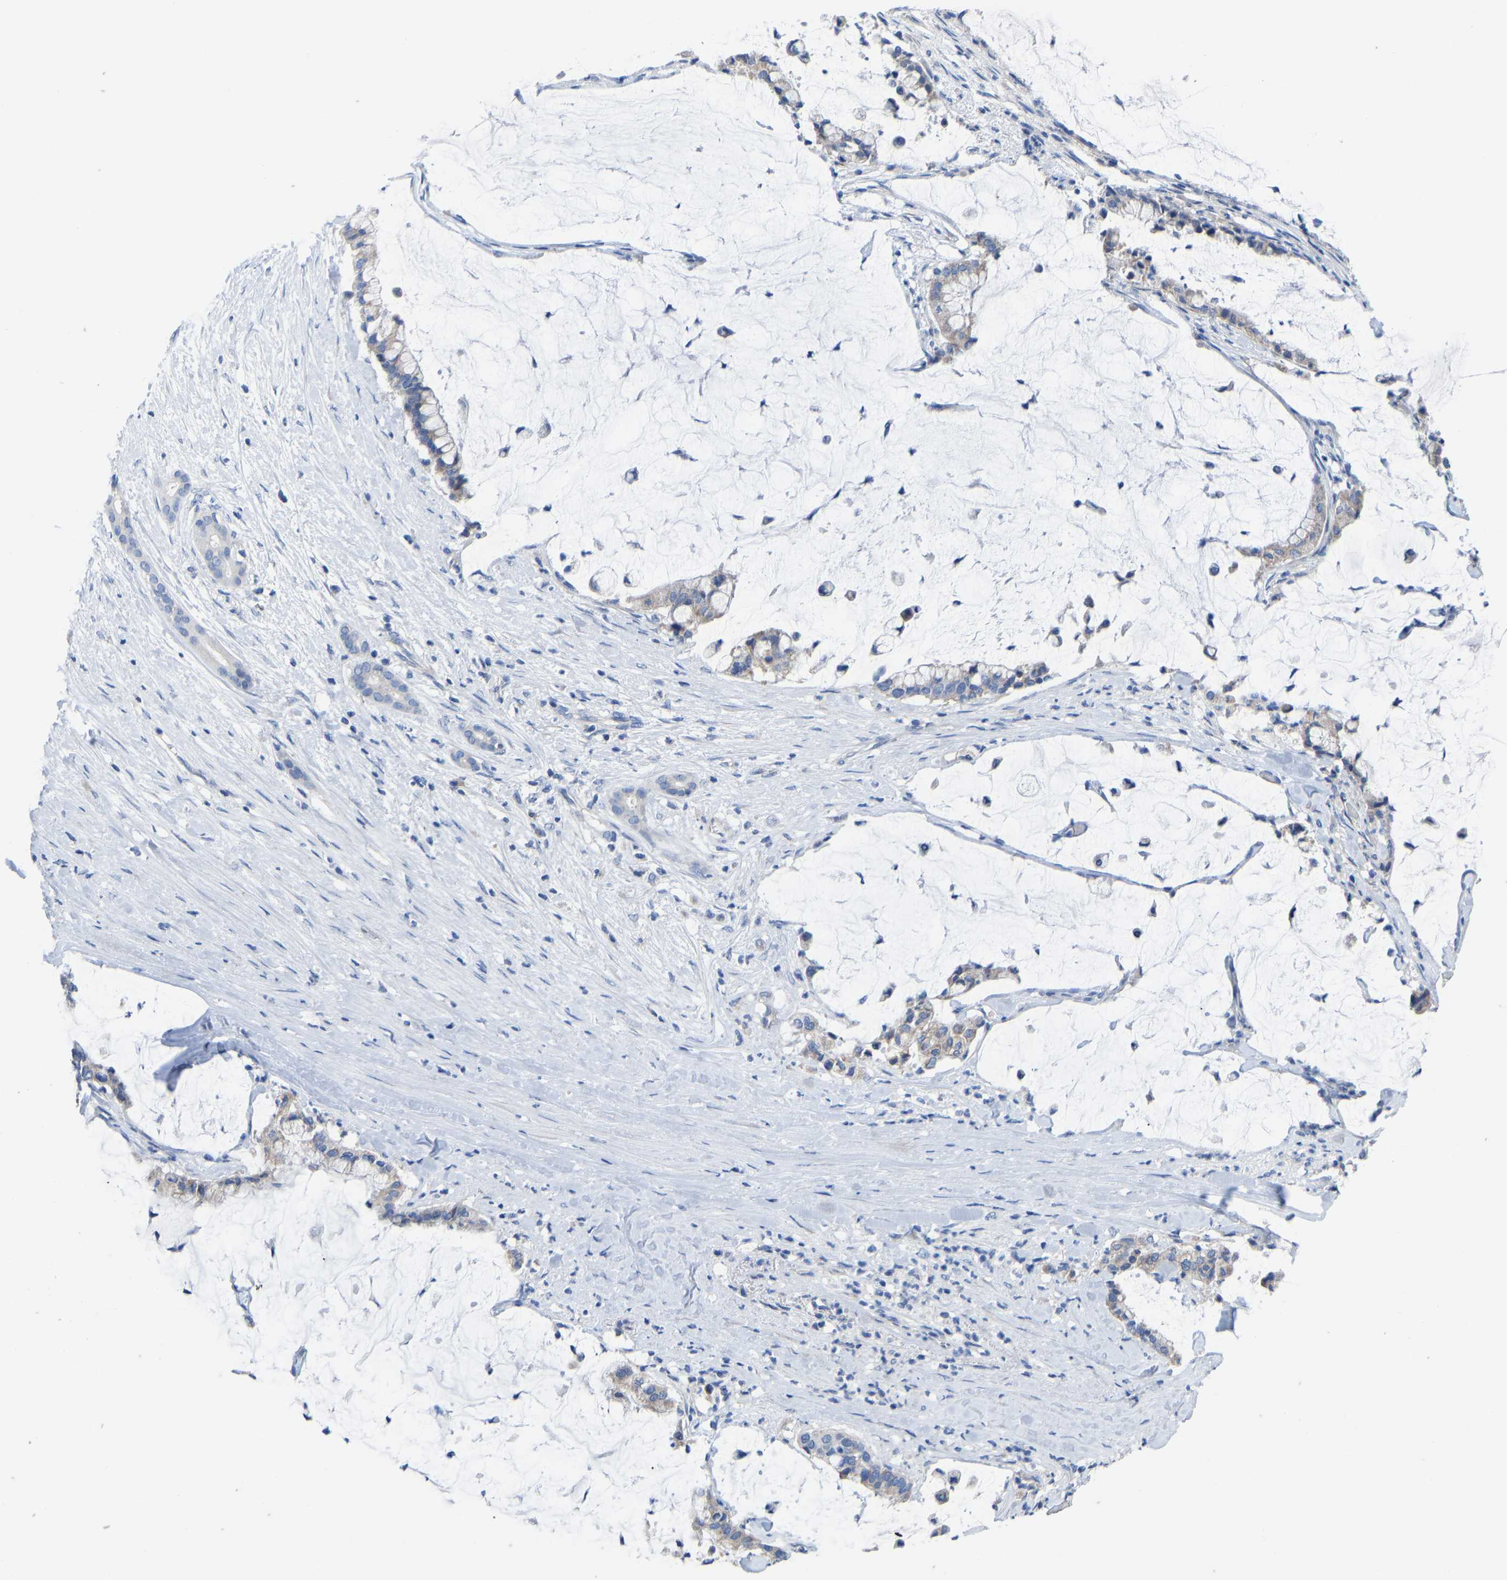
{"staining": {"intensity": "negative", "quantity": "none", "location": "none"}, "tissue": "pancreatic cancer", "cell_type": "Tumor cells", "image_type": "cancer", "snomed": [{"axis": "morphology", "description": "Adenocarcinoma, NOS"}, {"axis": "topography", "description": "Pancreas"}], "caption": "Tumor cells are negative for brown protein staining in adenocarcinoma (pancreatic). The staining was performed using DAB to visualize the protein expression in brown, while the nuclei were stained in blue with hematoxylin (Magnification: 20x).", "gene": "OLIG2", "patient": {"sex": "male", "age": 41}}